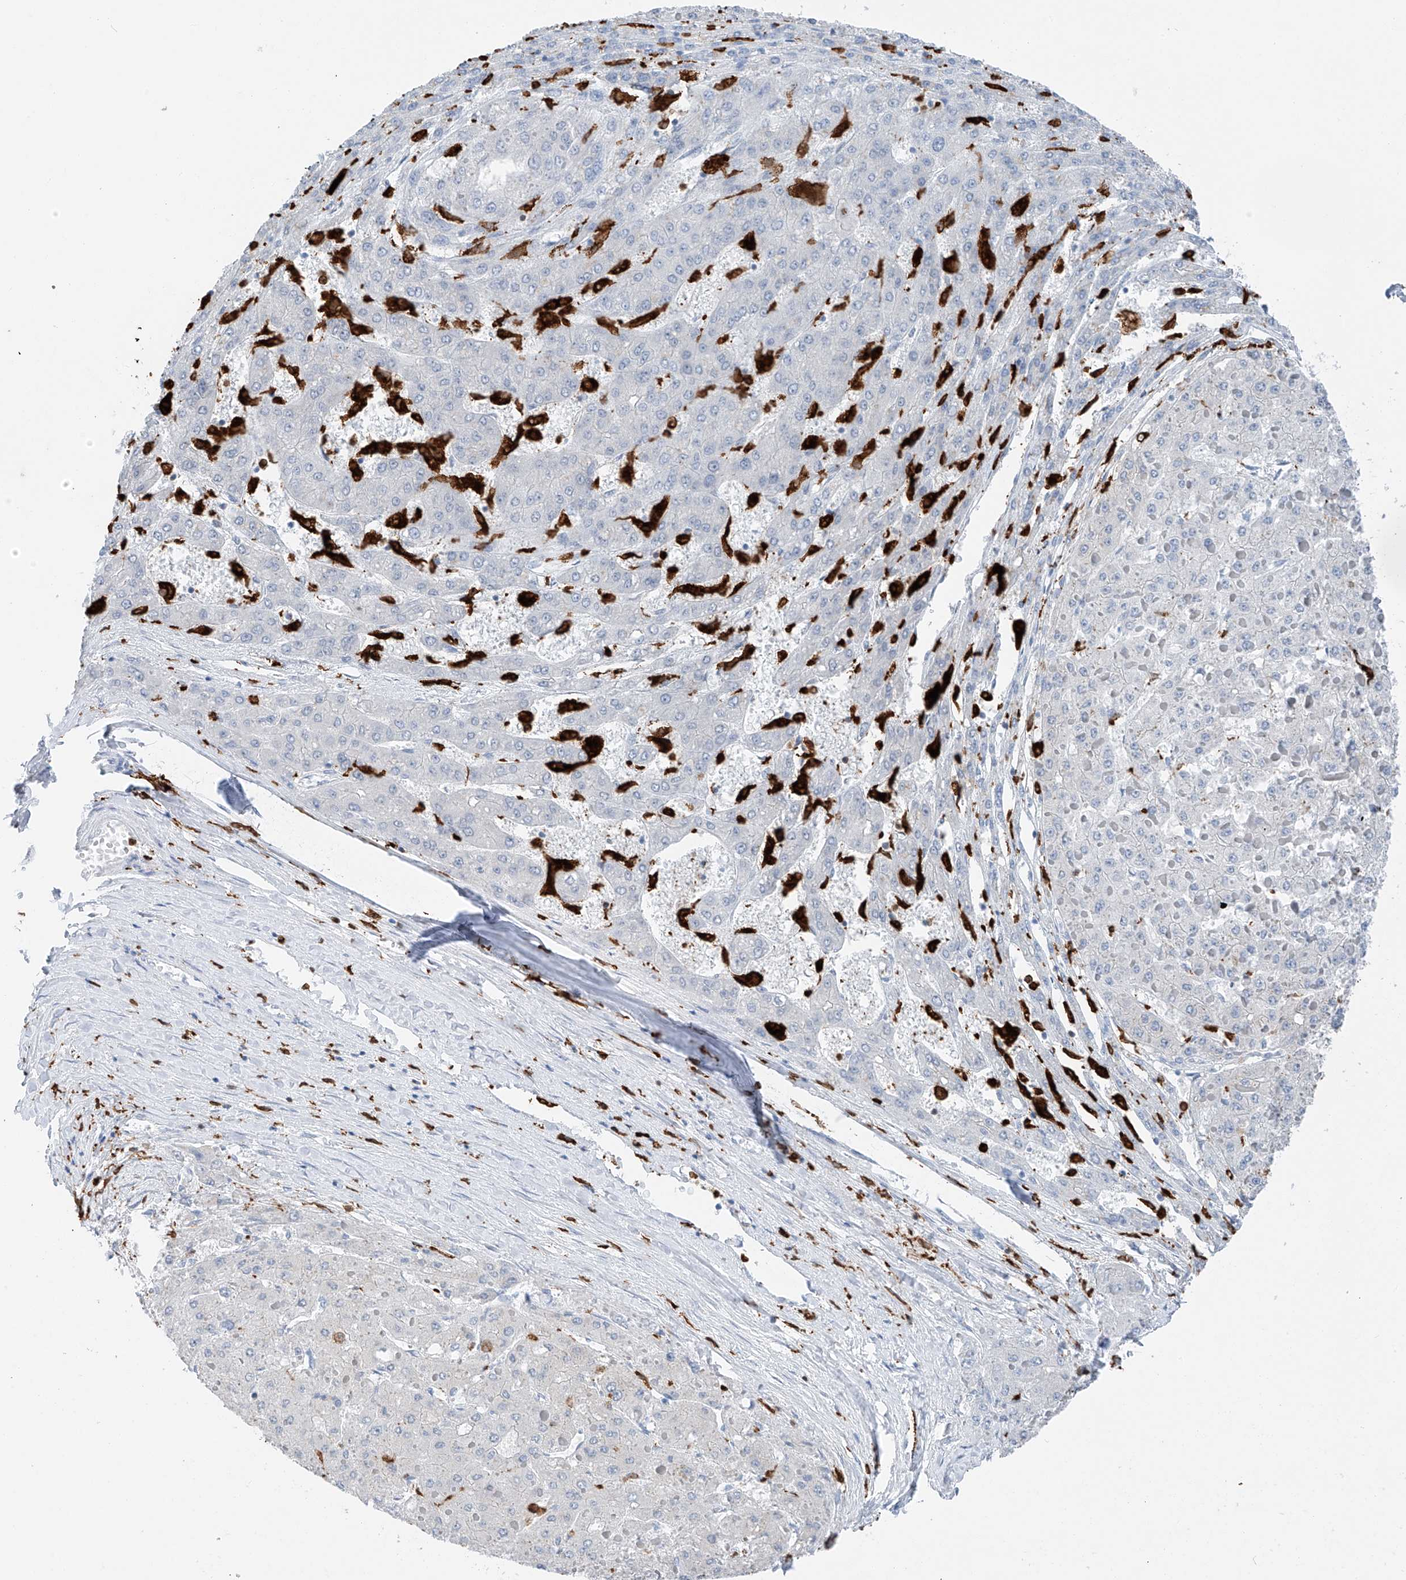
{"staining": {"intensity": "negative", "quantity": "none", "location": "none"}, "tissue": "liver cancer", "cell_type": "Tumor cells", "image_type": "cancer", "snomed": [{"axis": "morphology", "description": "Carcinoma, Hepatocellular, NOS"}, {"axis": "topography", "description": "Liver"}], "caption": "The micrograph reveals no staining of tumor cells in liver cancer (hepatocellular carcinoma).", "gene": "TBXAS1", "patient": {"sex": "female", "age": 73}}